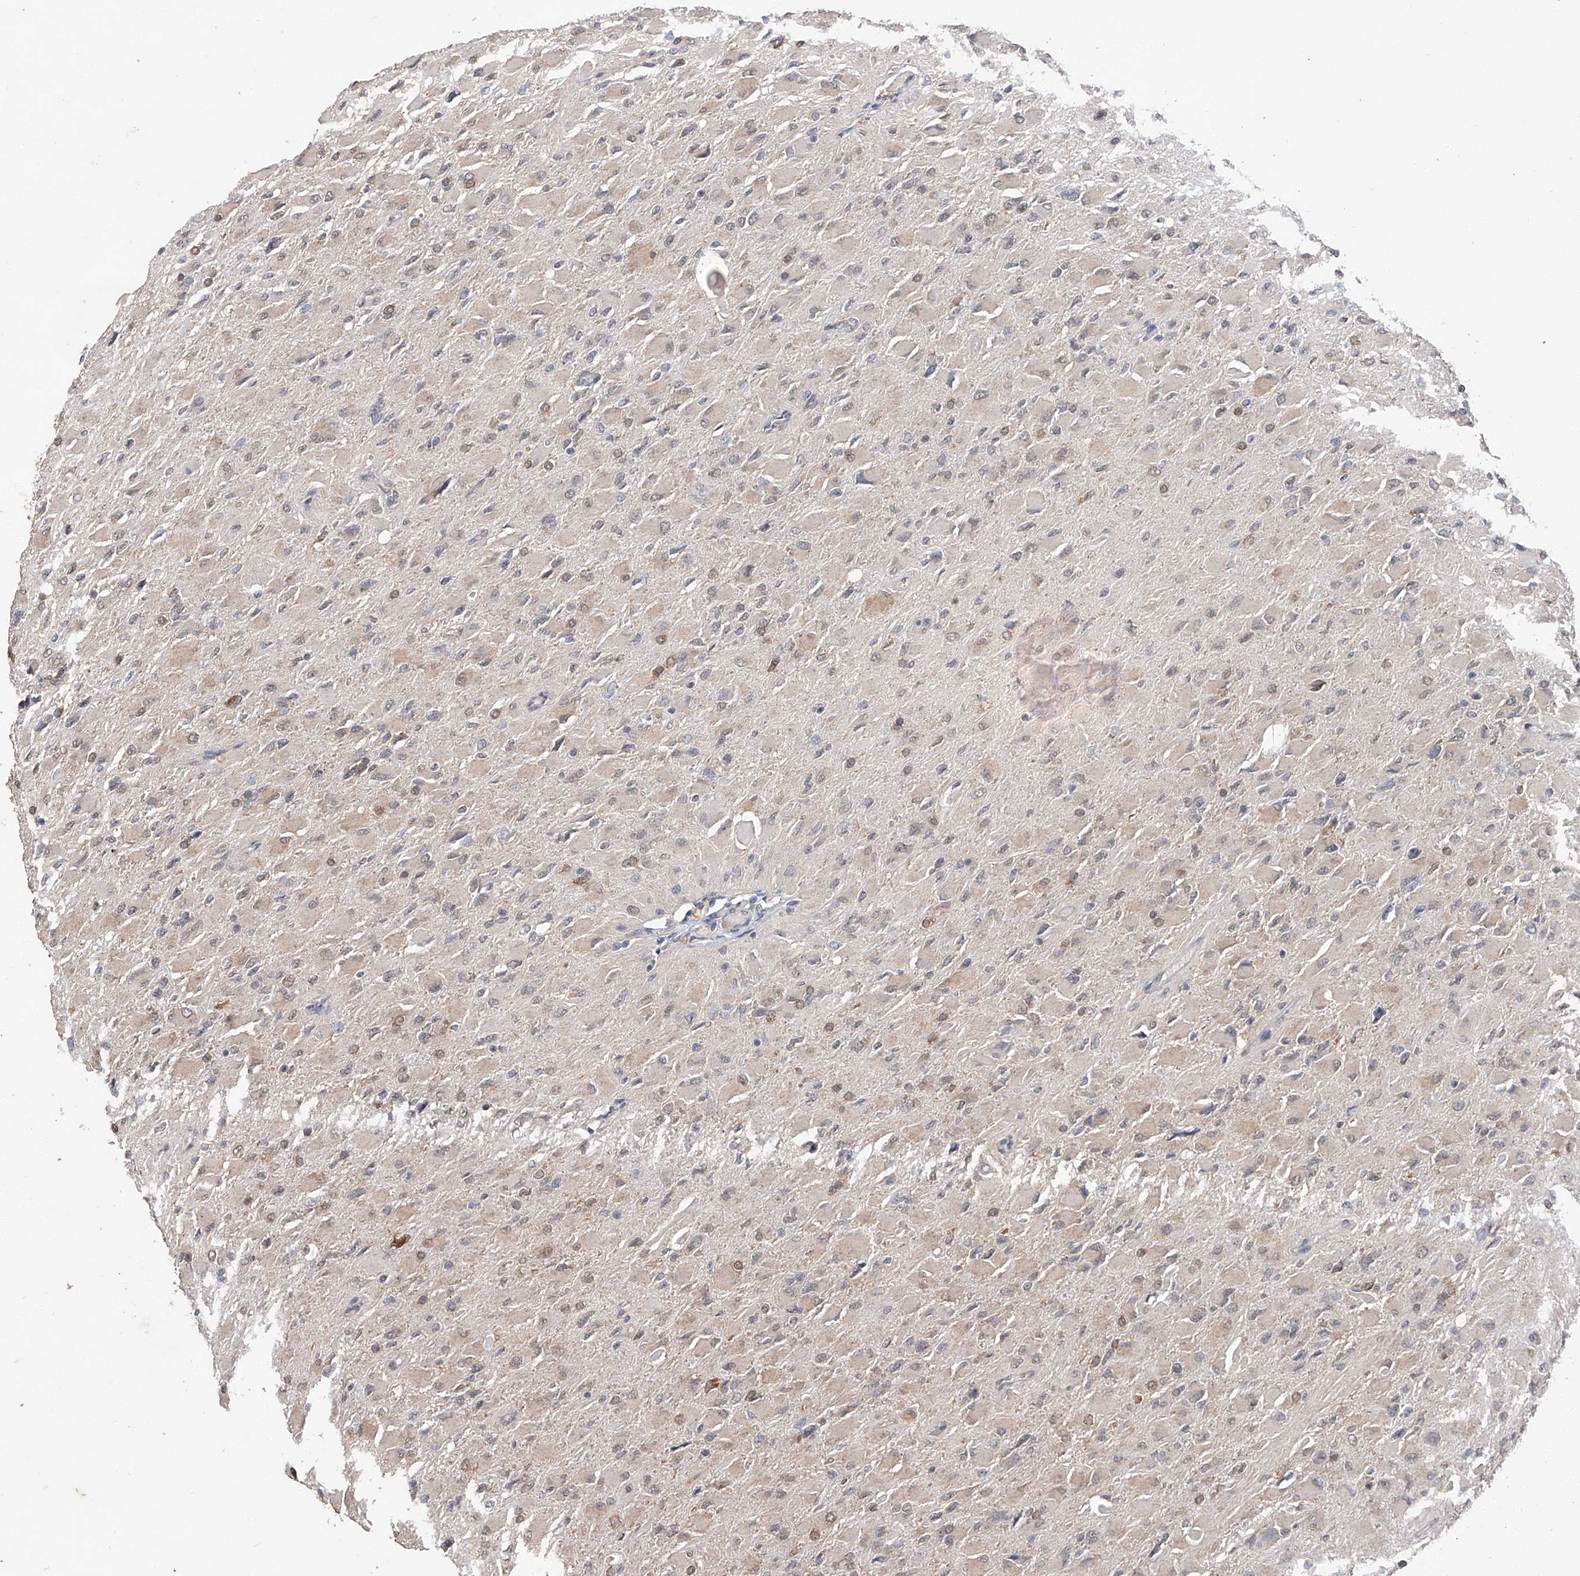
{"staining": {"intensity": "weak", "quantity": "25%-75%", "location": "cytoplasmic/membranous"}, "tissue": "glioma", "cell_type": "Tumor cells", "image_type": "cancer", "snomed": [{"axis": "morphology", "description": "Glioma, malignant, High grade"}, {"axis": "topography", "description": "Cerebral cortex"}], "caption": "Protein expression by IHC exhibits weak cytoplasmic/membranous positivity in approximately 25%-75% of tumor cells in high-grade glioma (malignant).", "gene": "CERS4", "patient": {"sex": "female", "age": 36}}